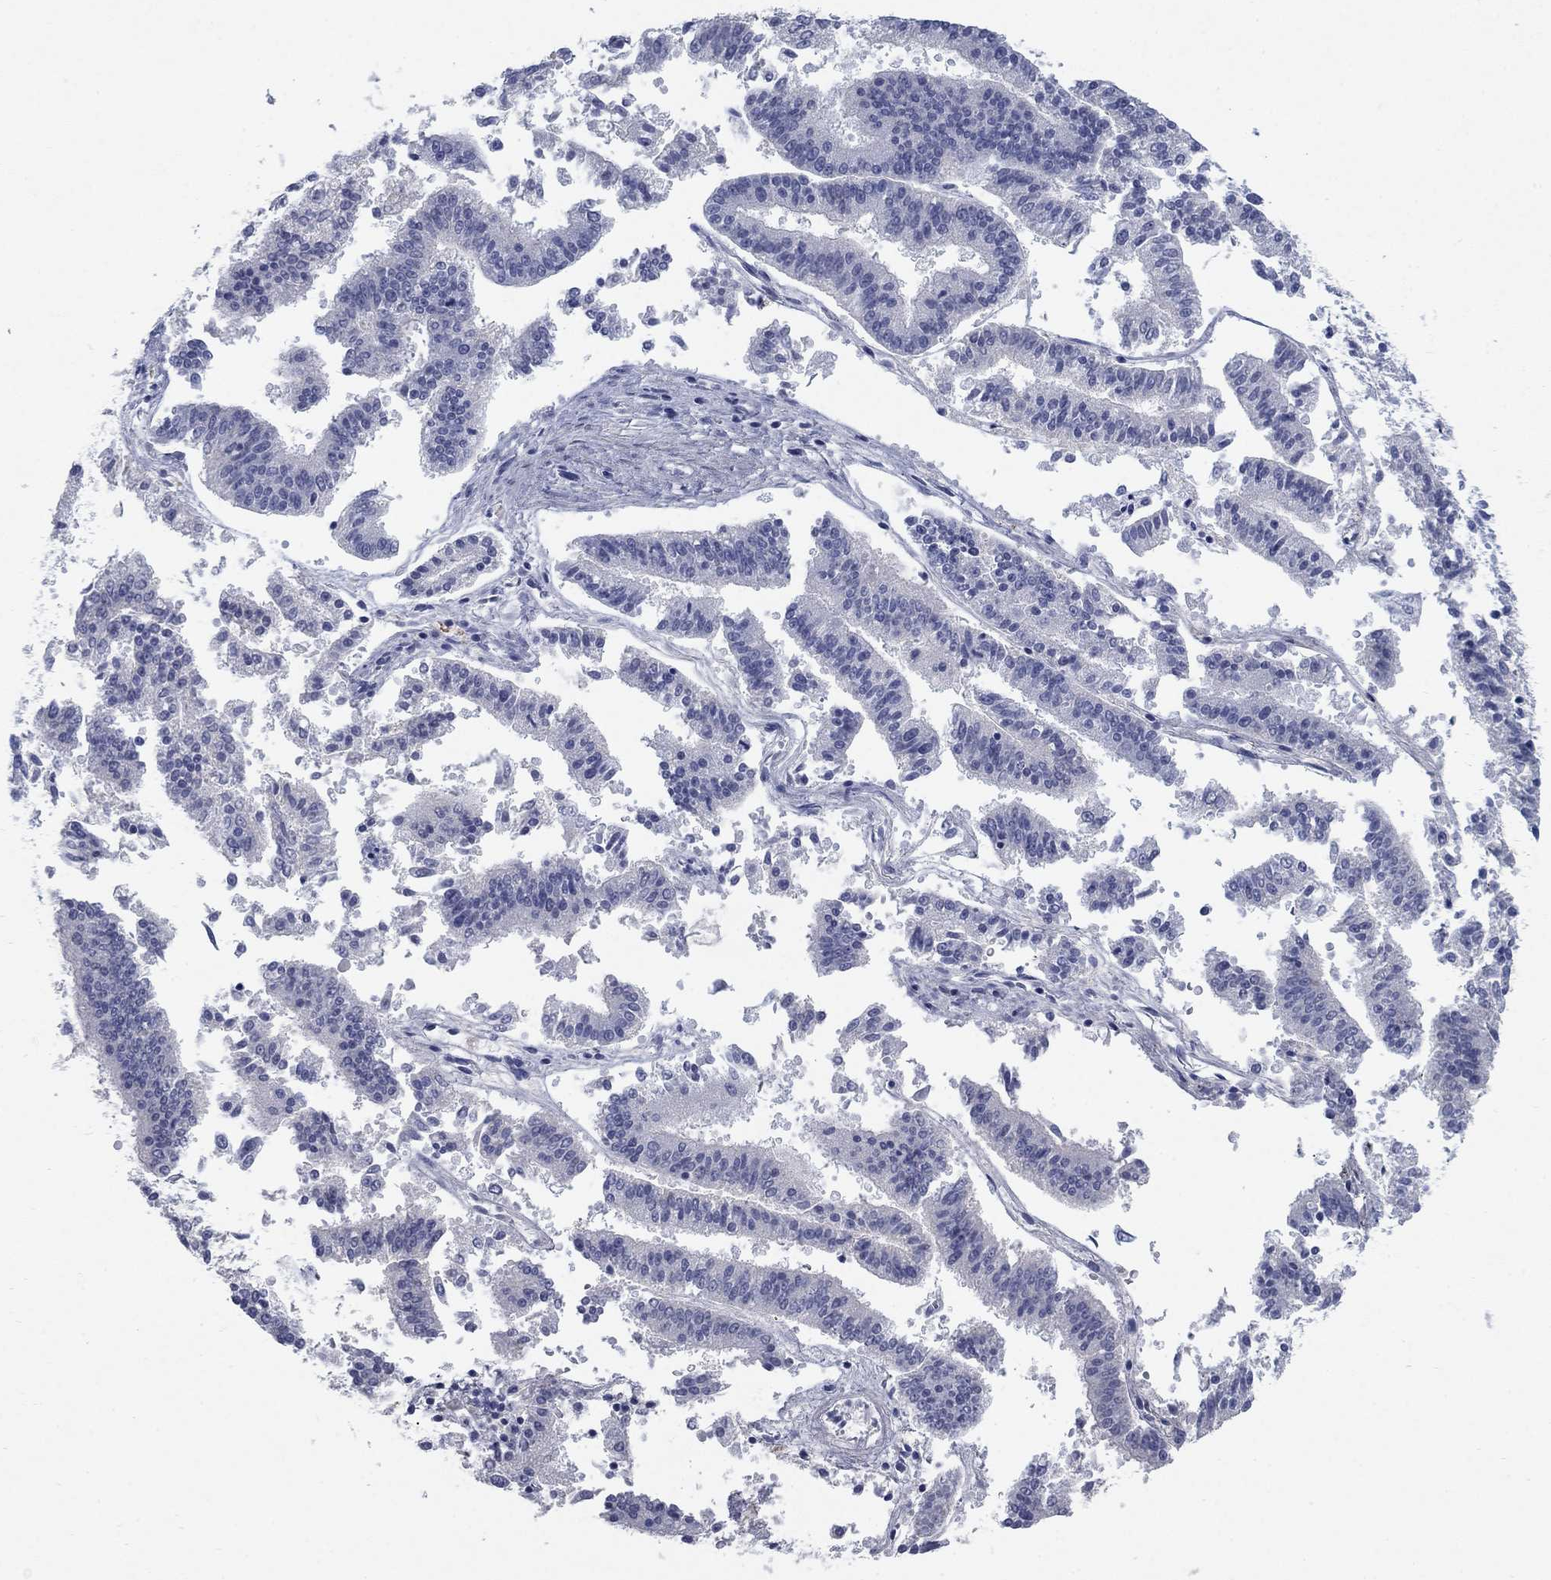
{"staining": {"intensity": "negative", "quantity": "none", "location": "none"}, "tissue": "endometrial cancer", "cell_type": "Tumor cells", "image_type": "cancer", "snomed": [{"axis": "morphology", "description": "Adenocarcinoma, NOS"}, {"axis": "topography", "description": "Endometrium"}], "caption": "This histopathology image is of endometrial cancer (adenocarcinoma) stained with IHC to label a protein in brown with the nuclei are counter-stained blue. There is no expression in tumor cells. (DAB (3,3'-diaminobenzidine) IHC, high magnification).", "gene": "TMEM249", "patient": {"sex": "female", "age": 66}}